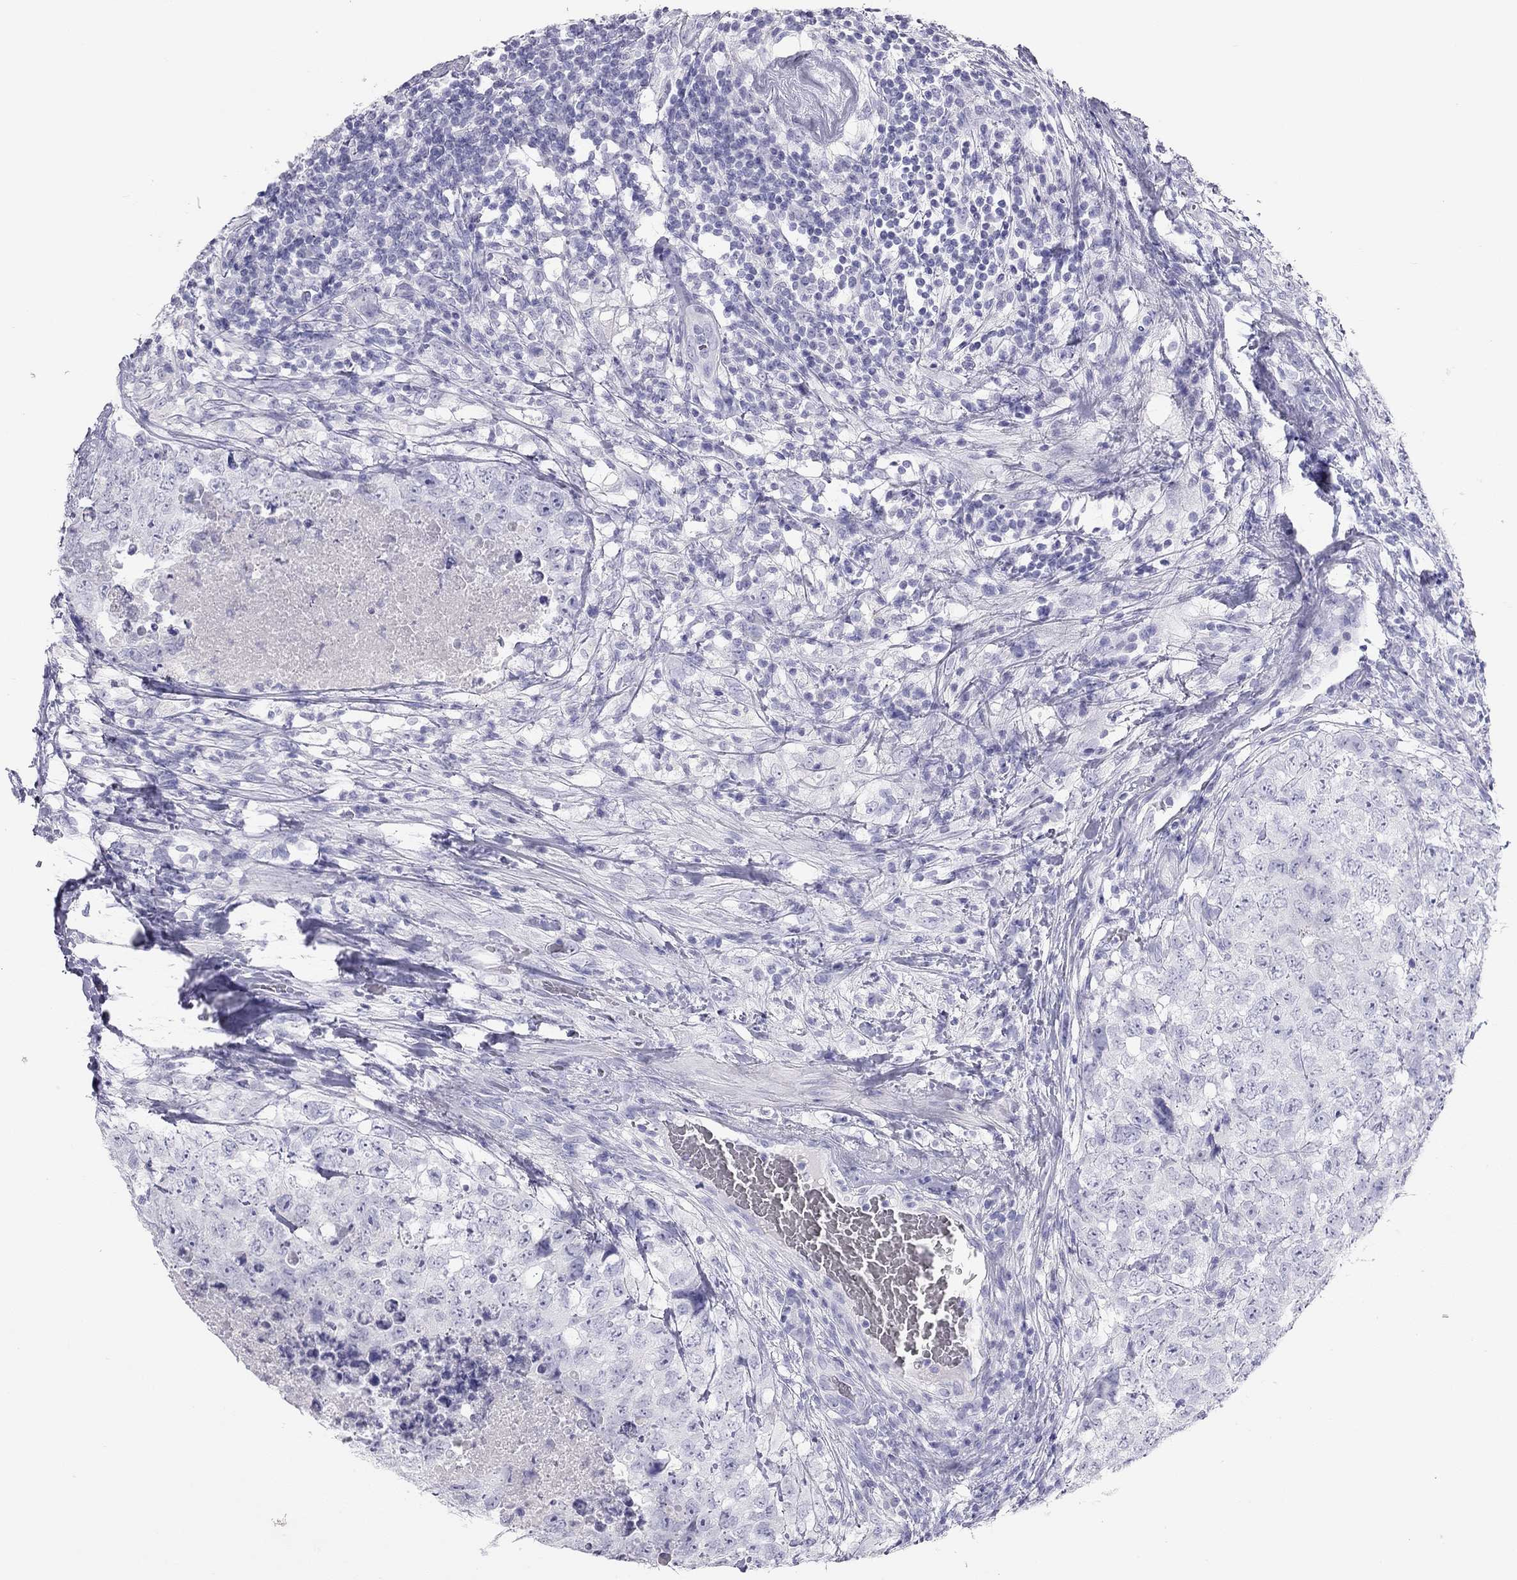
{"staining": {"intensity": "negative", "quantity": "none", "location": "none"}, "tissue": "testis cancer", "cell_type": "Tumor cells", "image_type": "cancer", "snomed": [{"axis": "morphology", "description": "Seminoma, NOS"}, {"axis": "topography", "description": "Testis"}], "caption": "An IHC image of testis cancer (seminoma) is shown. There is no staining in tumor cells of testis cancer (seminoma). (DAB IHC visualized using brightfield microscopy, high magnification).", "gene": "KLRG1", "patient": {"sex": "male", "age": 34}}